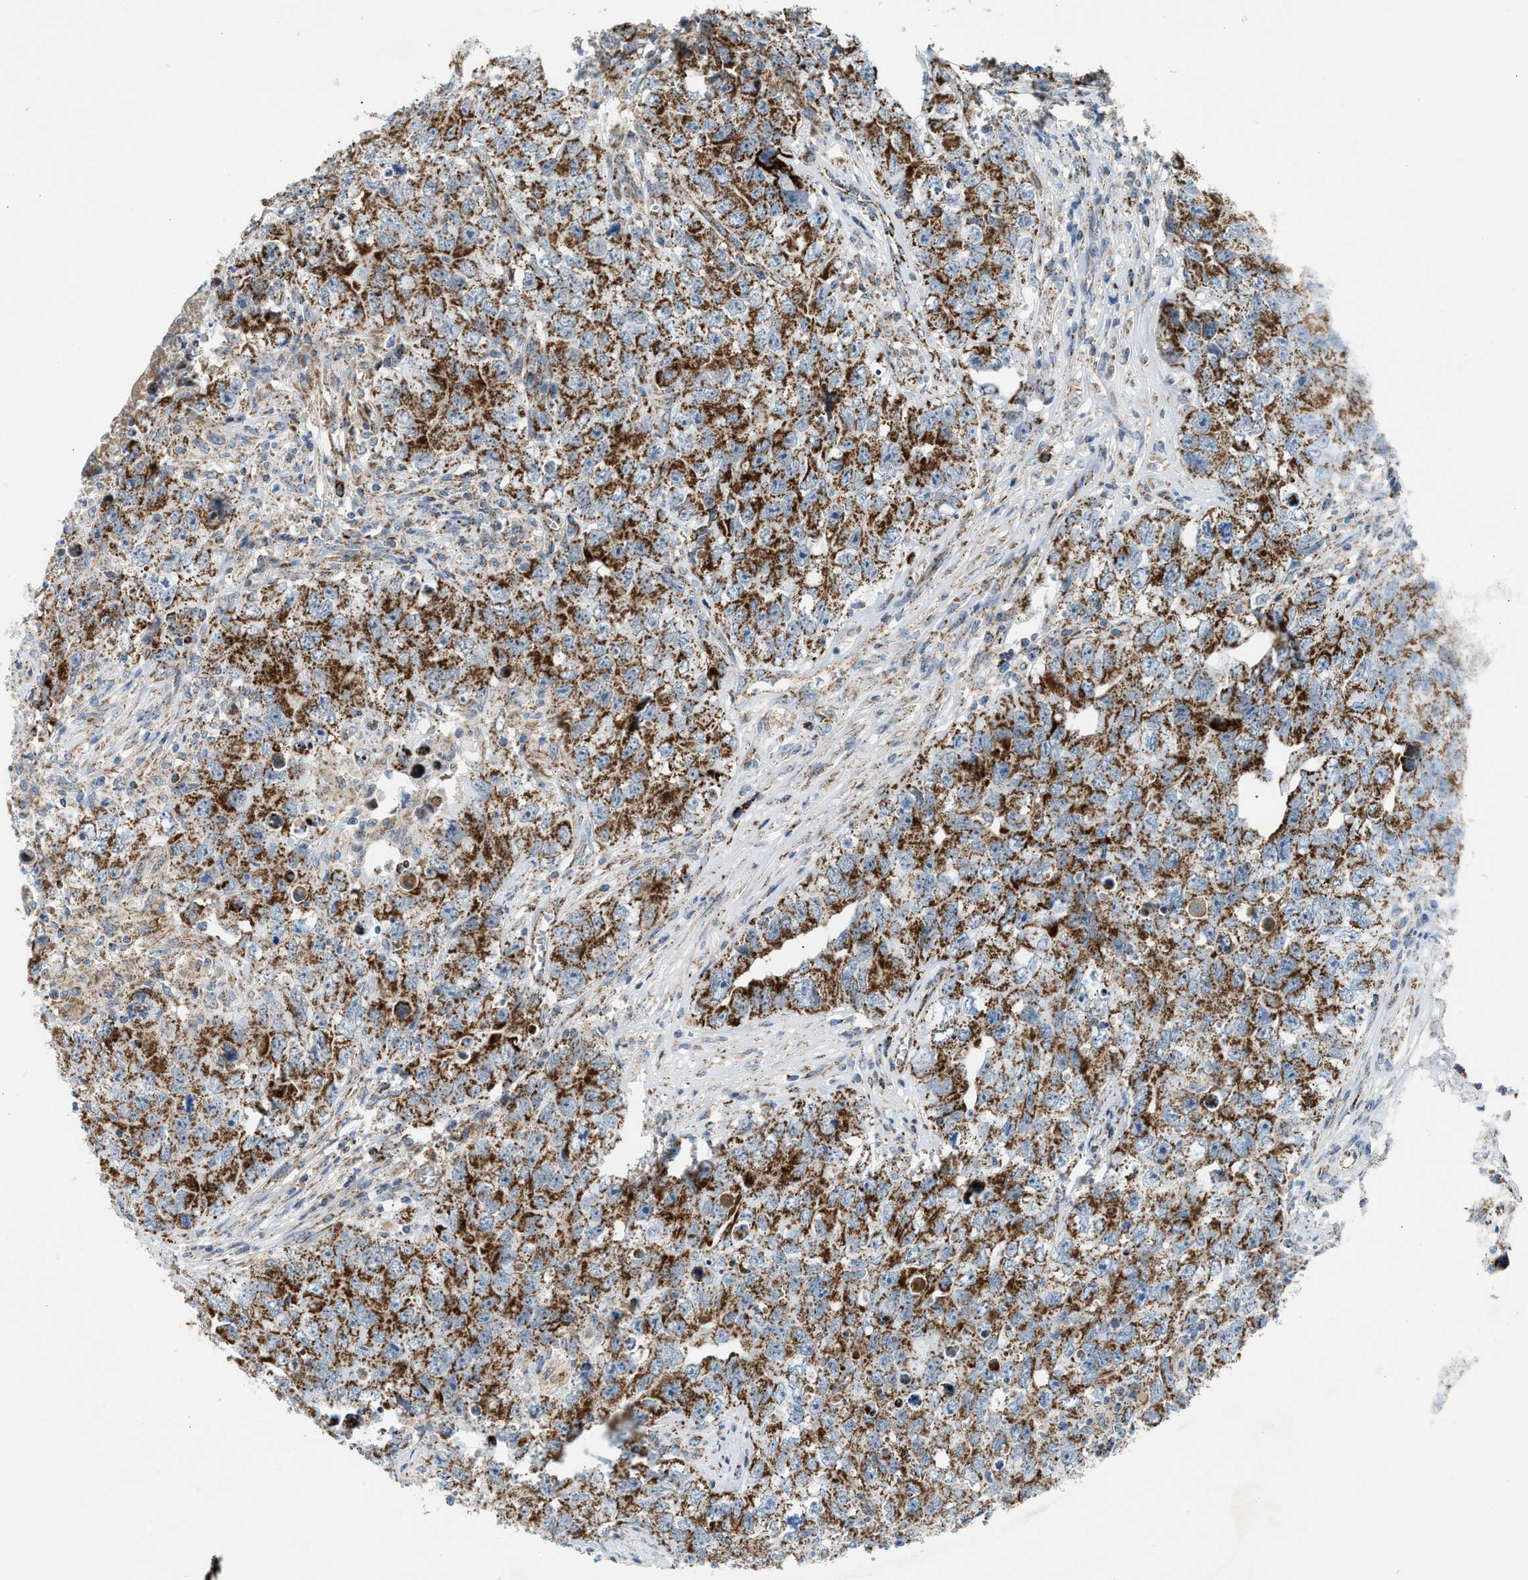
{"staining": {"intensity": "moderate", "quantity": ">75%", "location": "cytoplasmic/membranous"}, "tissue": "testis cancer", "cell_type": "Tumor cells", "image_type": "cancer", "snomed": [{"axis": "morphology", "description": "Seminoma, NOS"}, {"axis": "morphology", "description": "Carcinoma, Embryonal, NOS"}, {"axis": "topography", "description": "Testis"}], "caption": "Human embryonal carcinoma (testis) stained with a brown dye exhibits moderate cytoplasmic/membranous positive staining in about >75% of tumor cells.", "gene": "PMPCA", "patient": {"sex": "male", "age": 43}}